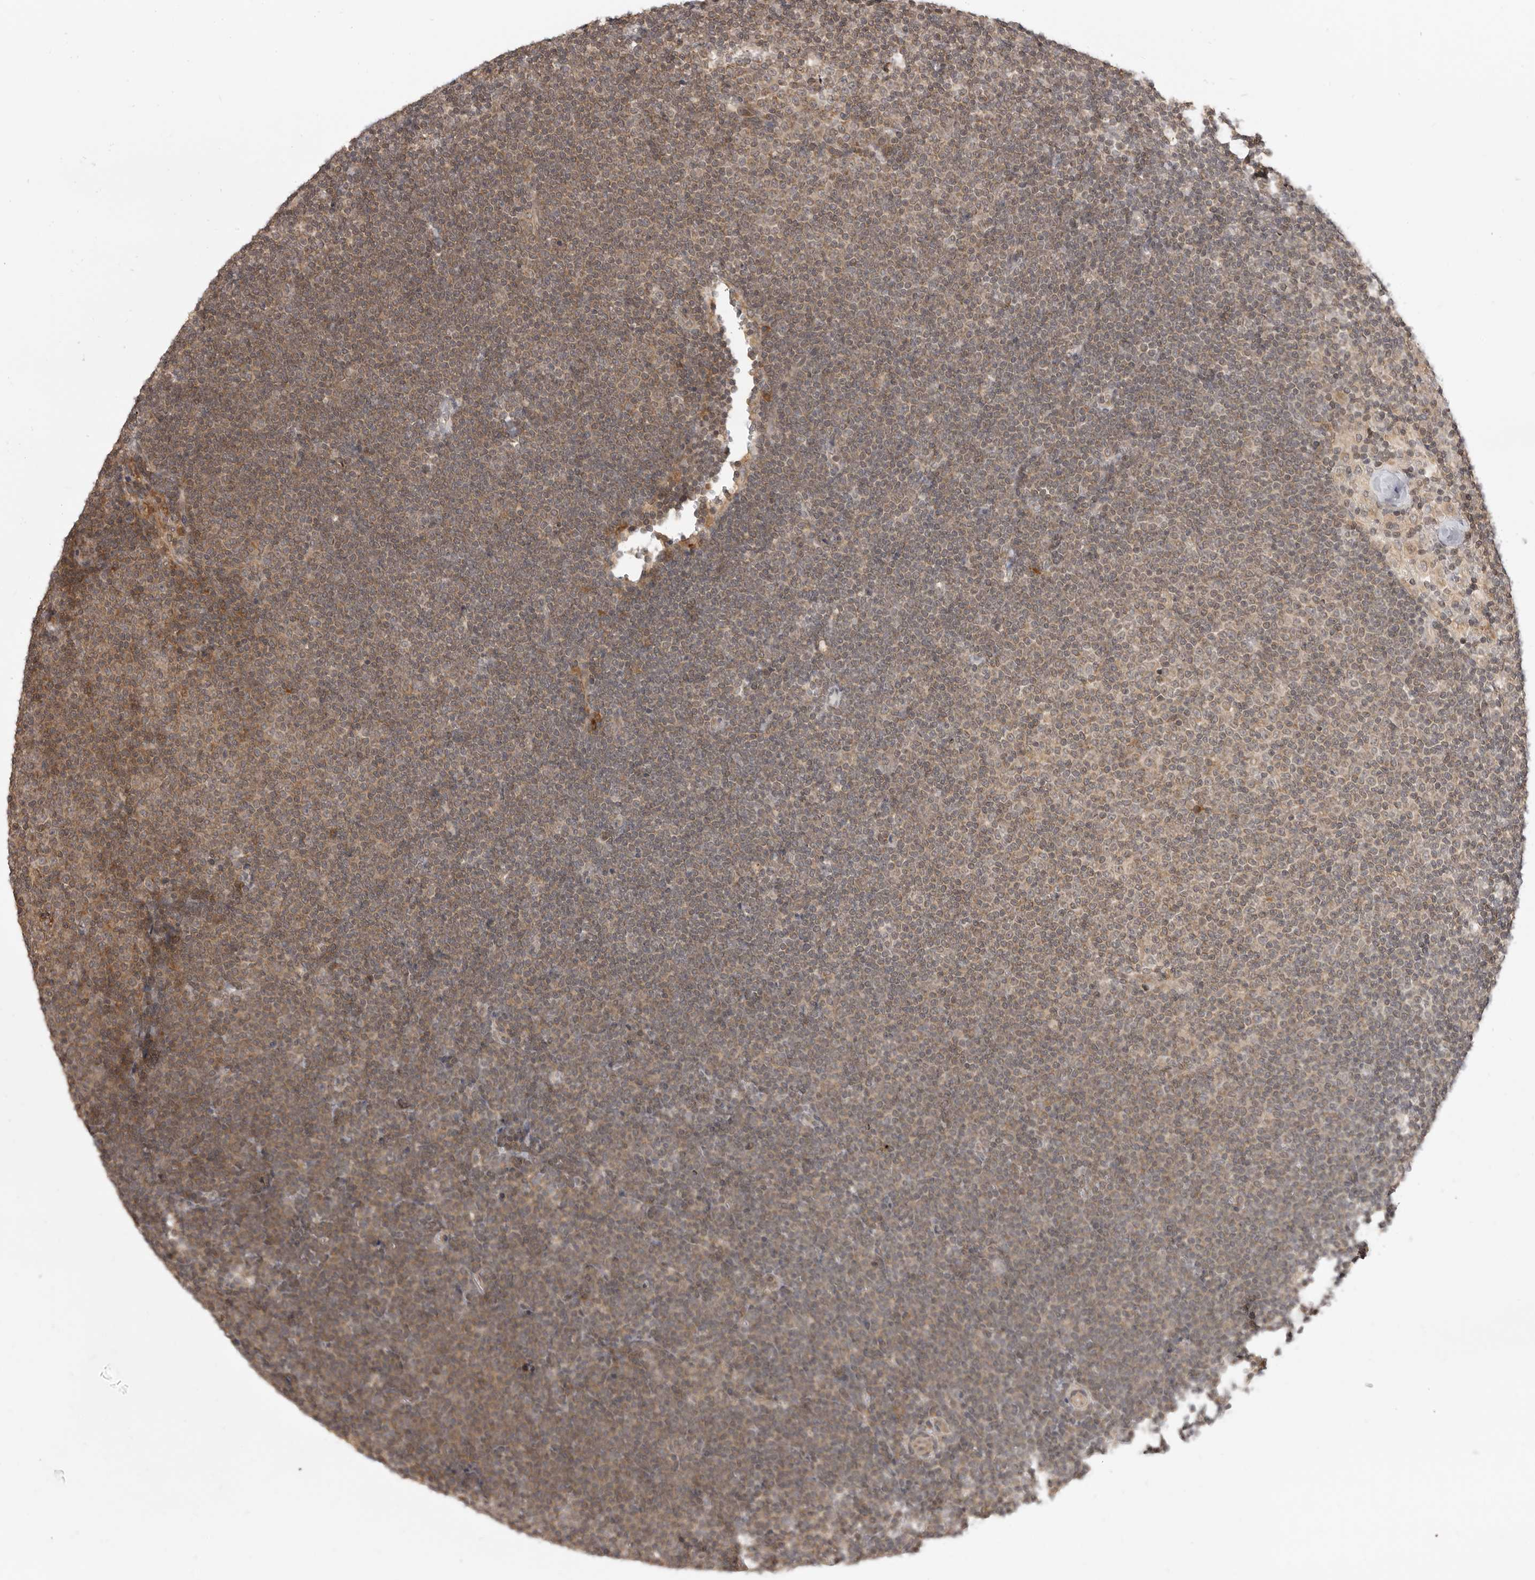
{"staining": {"intensity": "weak", "quantity": ">75%", "location": "cytoplasmic/membranous"}, "tissue": "lymphoma", "cell_type": "Tumor cells", "image_type": "cancer", "snomed": [{"axis": "morphology", "description": "Malignant lymphoma, non-Hodgkin's type, Low grade"}, {"axis": "topography", "description": "Lymph node"}], "caption": "An image of human lymphoma stained for a protein displays weak cytoplasmic/membranous brown staining in tumor cells.", "gene": "PRRC2A", "patient": {"sex": "female", "age": 53}}